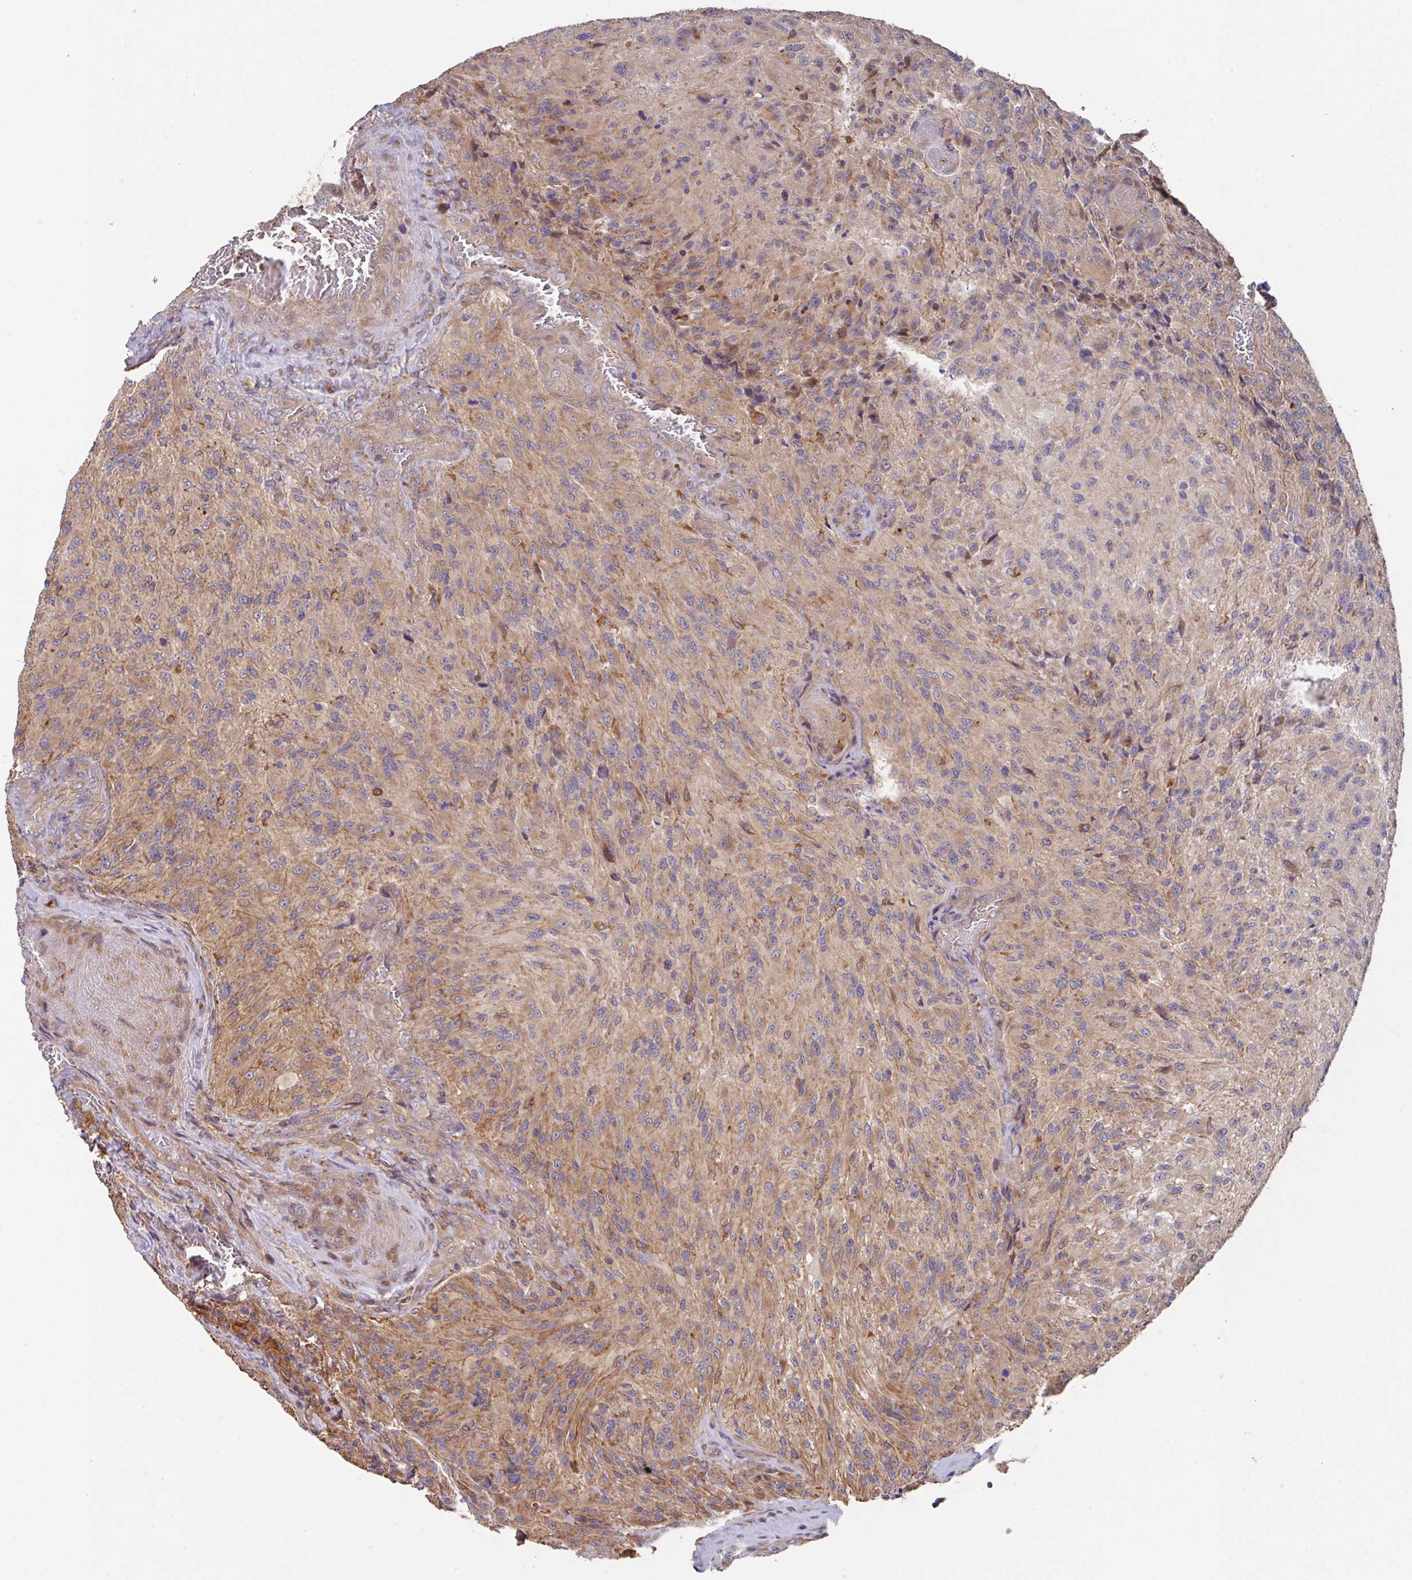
{"staining": {"intensity": "weak", "quantity": "<25%", "location": "cytoplasmic/membranous"}, "tissue": "glioma", "cell_type": "Tumor cells", "image_type": "cancer", "snomed": [{"axis": "morphology", "description": "Normal tissue, NOS"}, {"axis": "morphology", "description": "Glioma, malignant, High grade"}, {"axis": "topography", "description": "Cerebral cortex"}], "caption": "Glioma stained for a protein using immunohistochemistry (IHC) displays no expression tumor cells.", "gene": "TRIM14", "patient": {"sex": "male", "age": 56}}